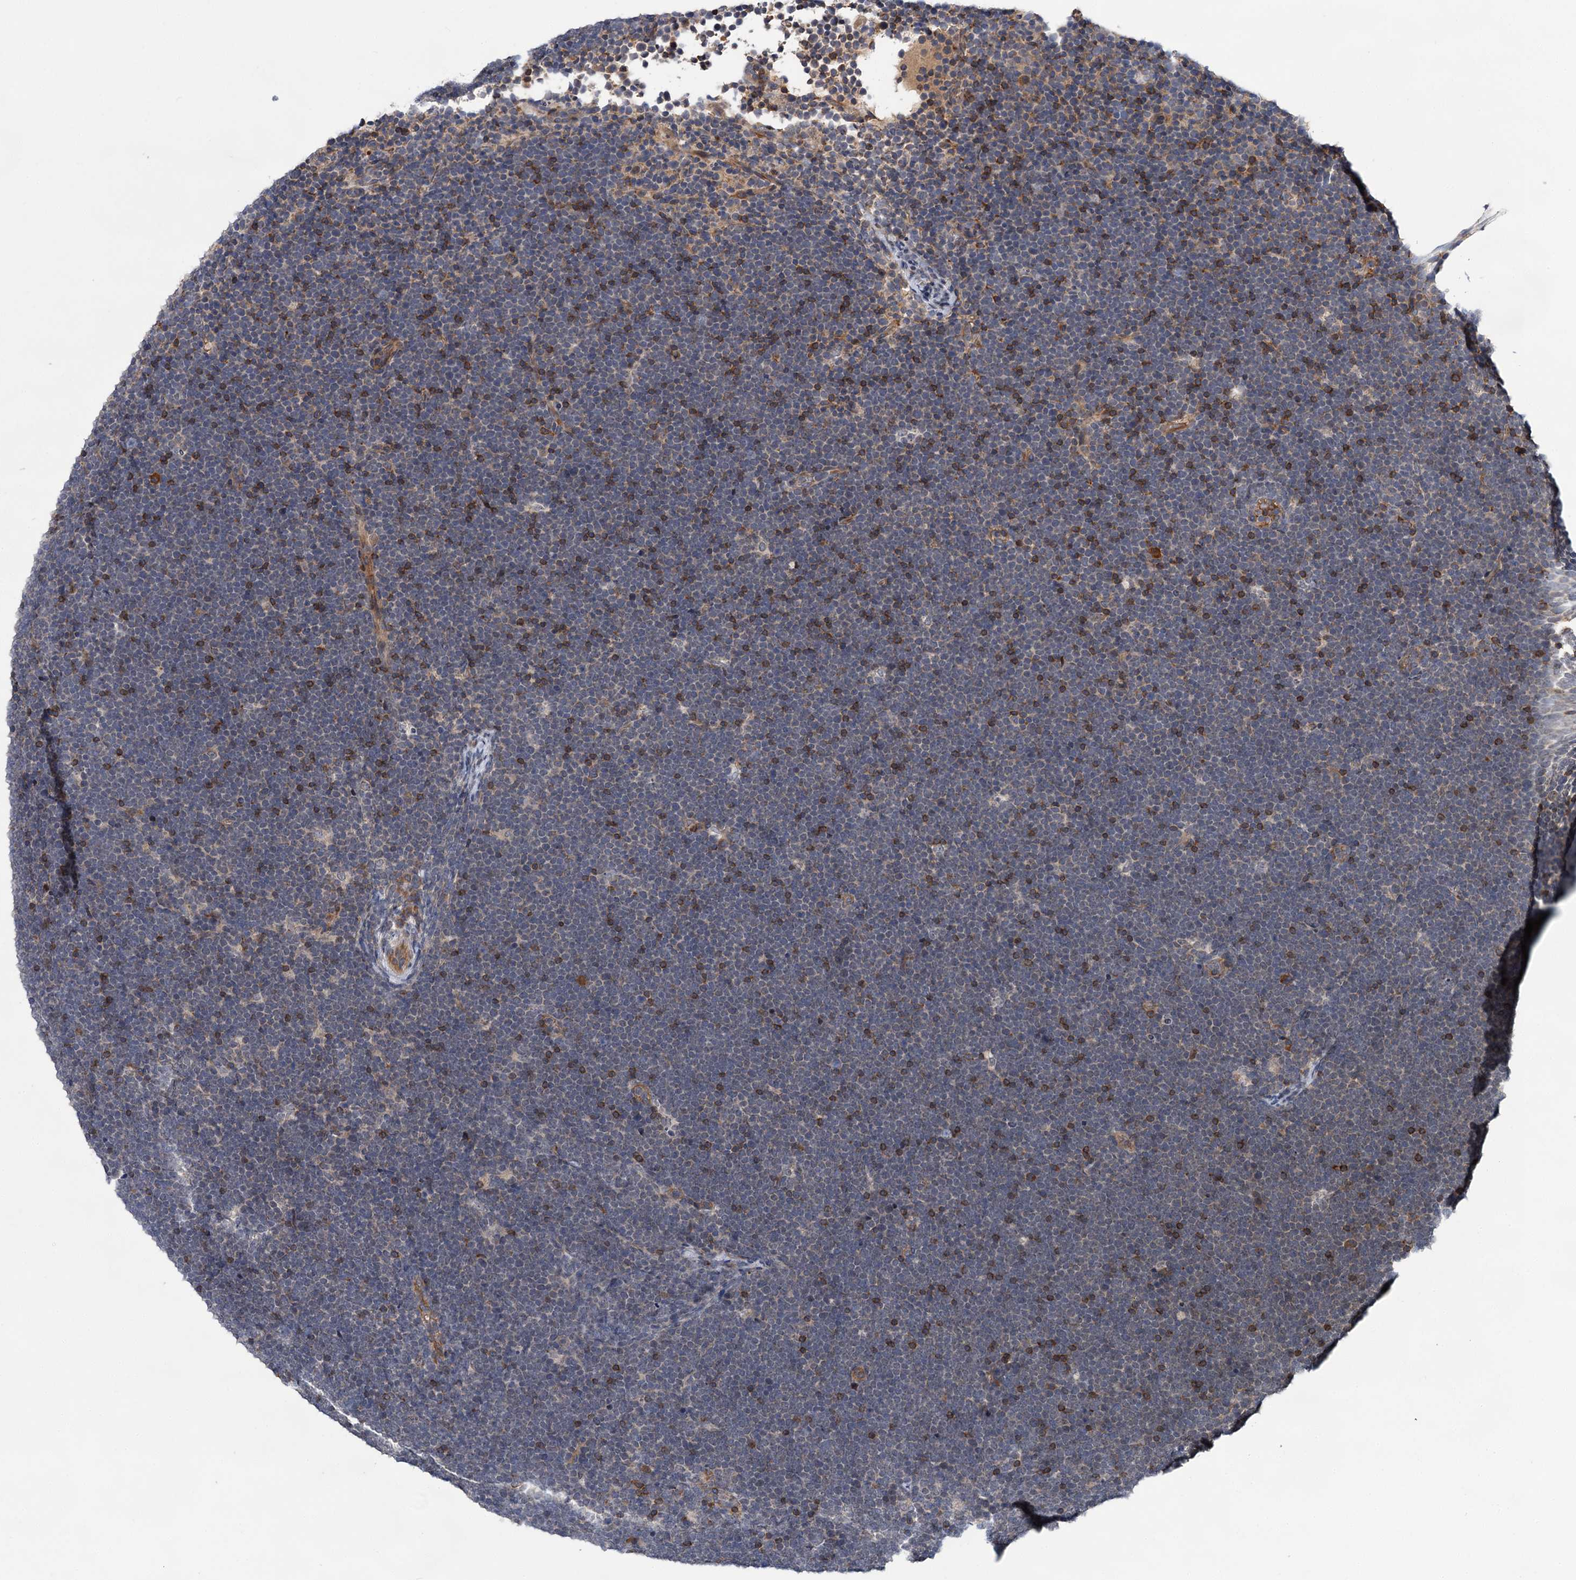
{"staining": {"intensity": "moderate", "quantity": "<25%", "location": "cytoplasmic/membranous"}, "tissue": "lymphoma", "cell_type": "Tumor cells", "image_type": "cancer", "snomed": [{"axis": "morphology", "description": "Malignant lymphoma, non-Hodgkin's type, High grade"}, {"axis": "topography", "description": "Lymph node"}], "caption": "Immunohistochemical staining of lymphoma reveals low levels of moderate cytoplasmic/membranous staining in about <25% of tumor cells.", "gene": "ABLIM1", "patient": {"sex": "male", "age": 13}}